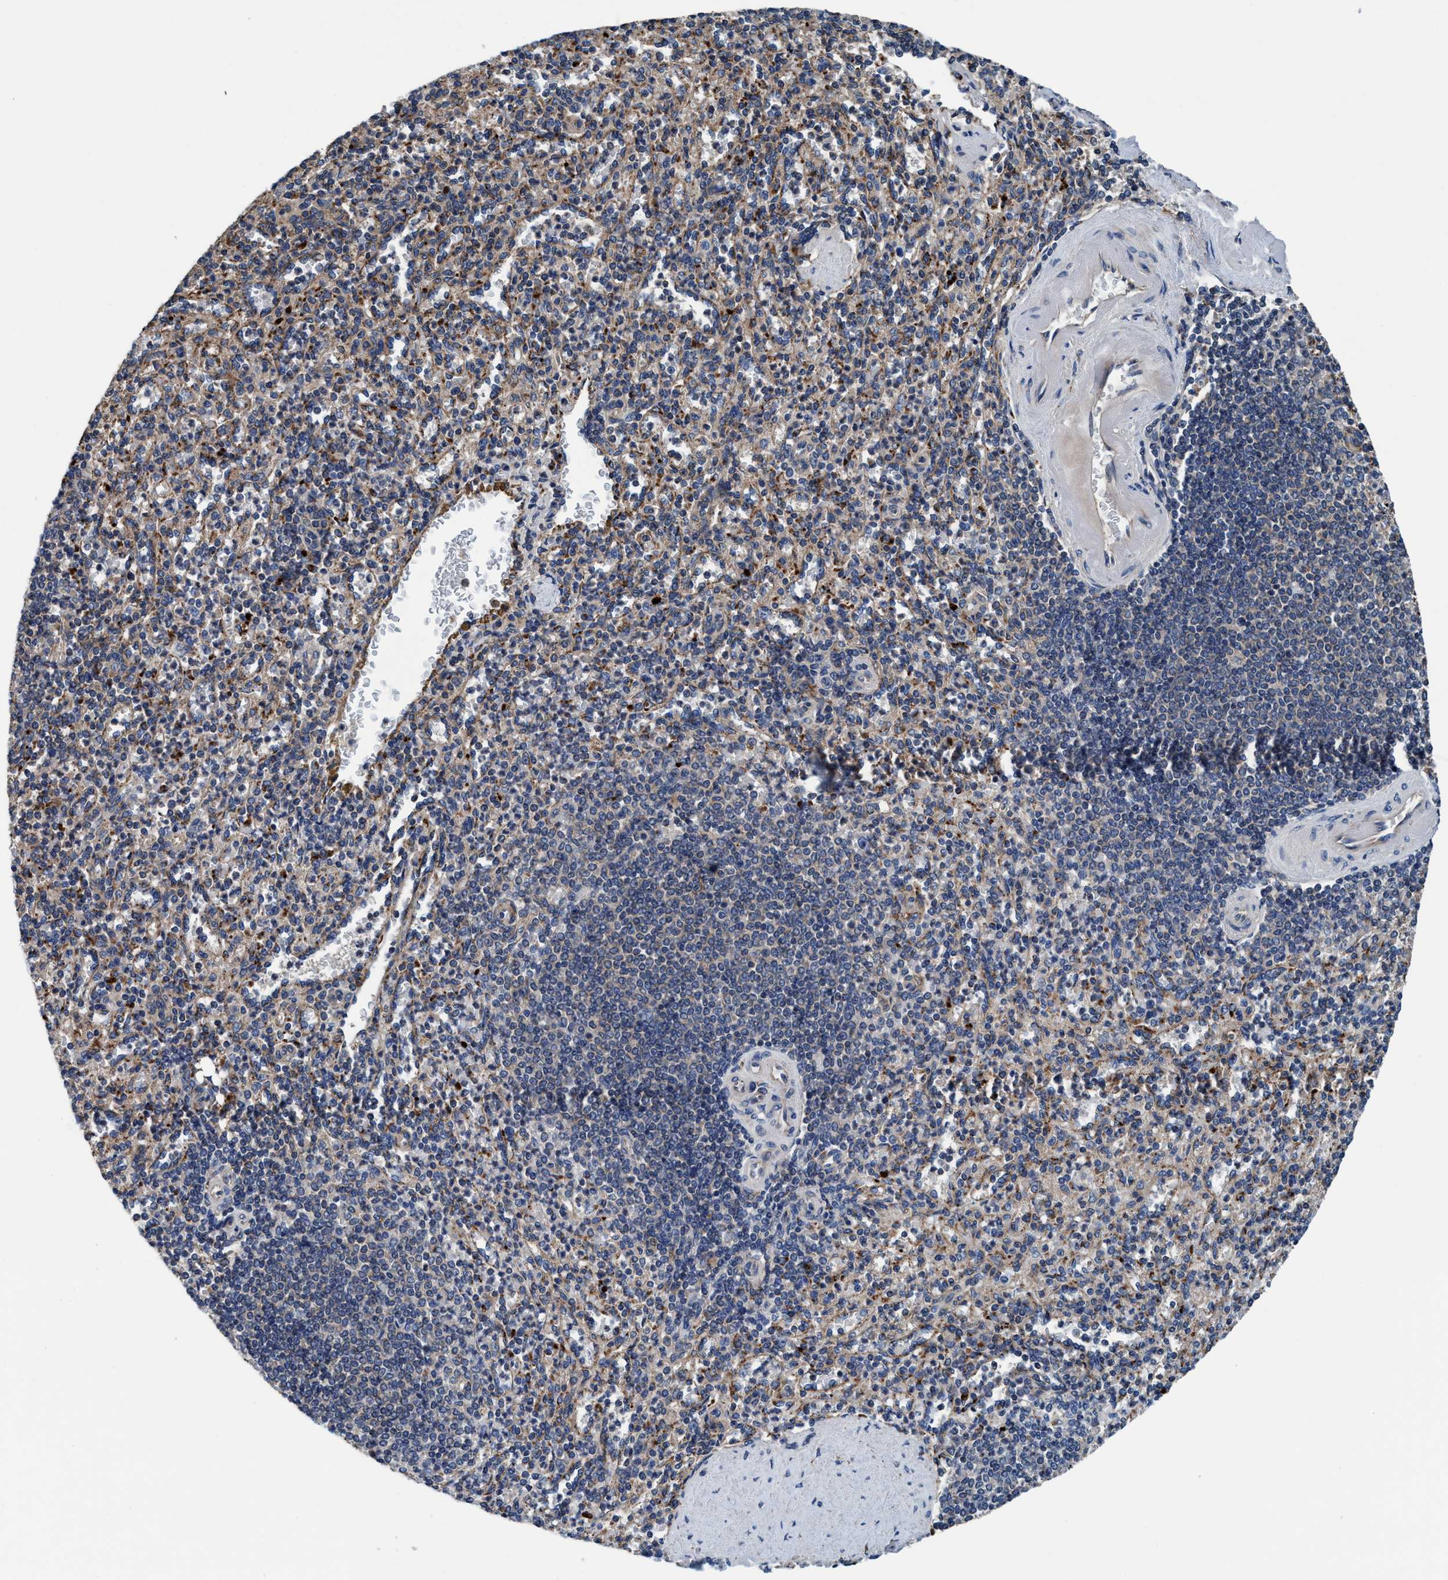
{"staining": {"intensity": "moderate", "quantity": "25%-75%", "location": "cytoplasmic/membranous"}, "tissue": "spleen", "cell_type": "Cells in red pulp", "image_type": "normal", "snomed": [{"axis": "morphology", "description": "Normal tissue, NOS"}, {"axis": "topography", "description": "Spleen"}], "caption": "Protein staining displays moderate cytoplasmic/membranous positivity in approximately 25%-75% of cells in red pulp in unremarkable spleen.", "gene": "ENDOG", "patient": {"sex": "female", "age": 74}}